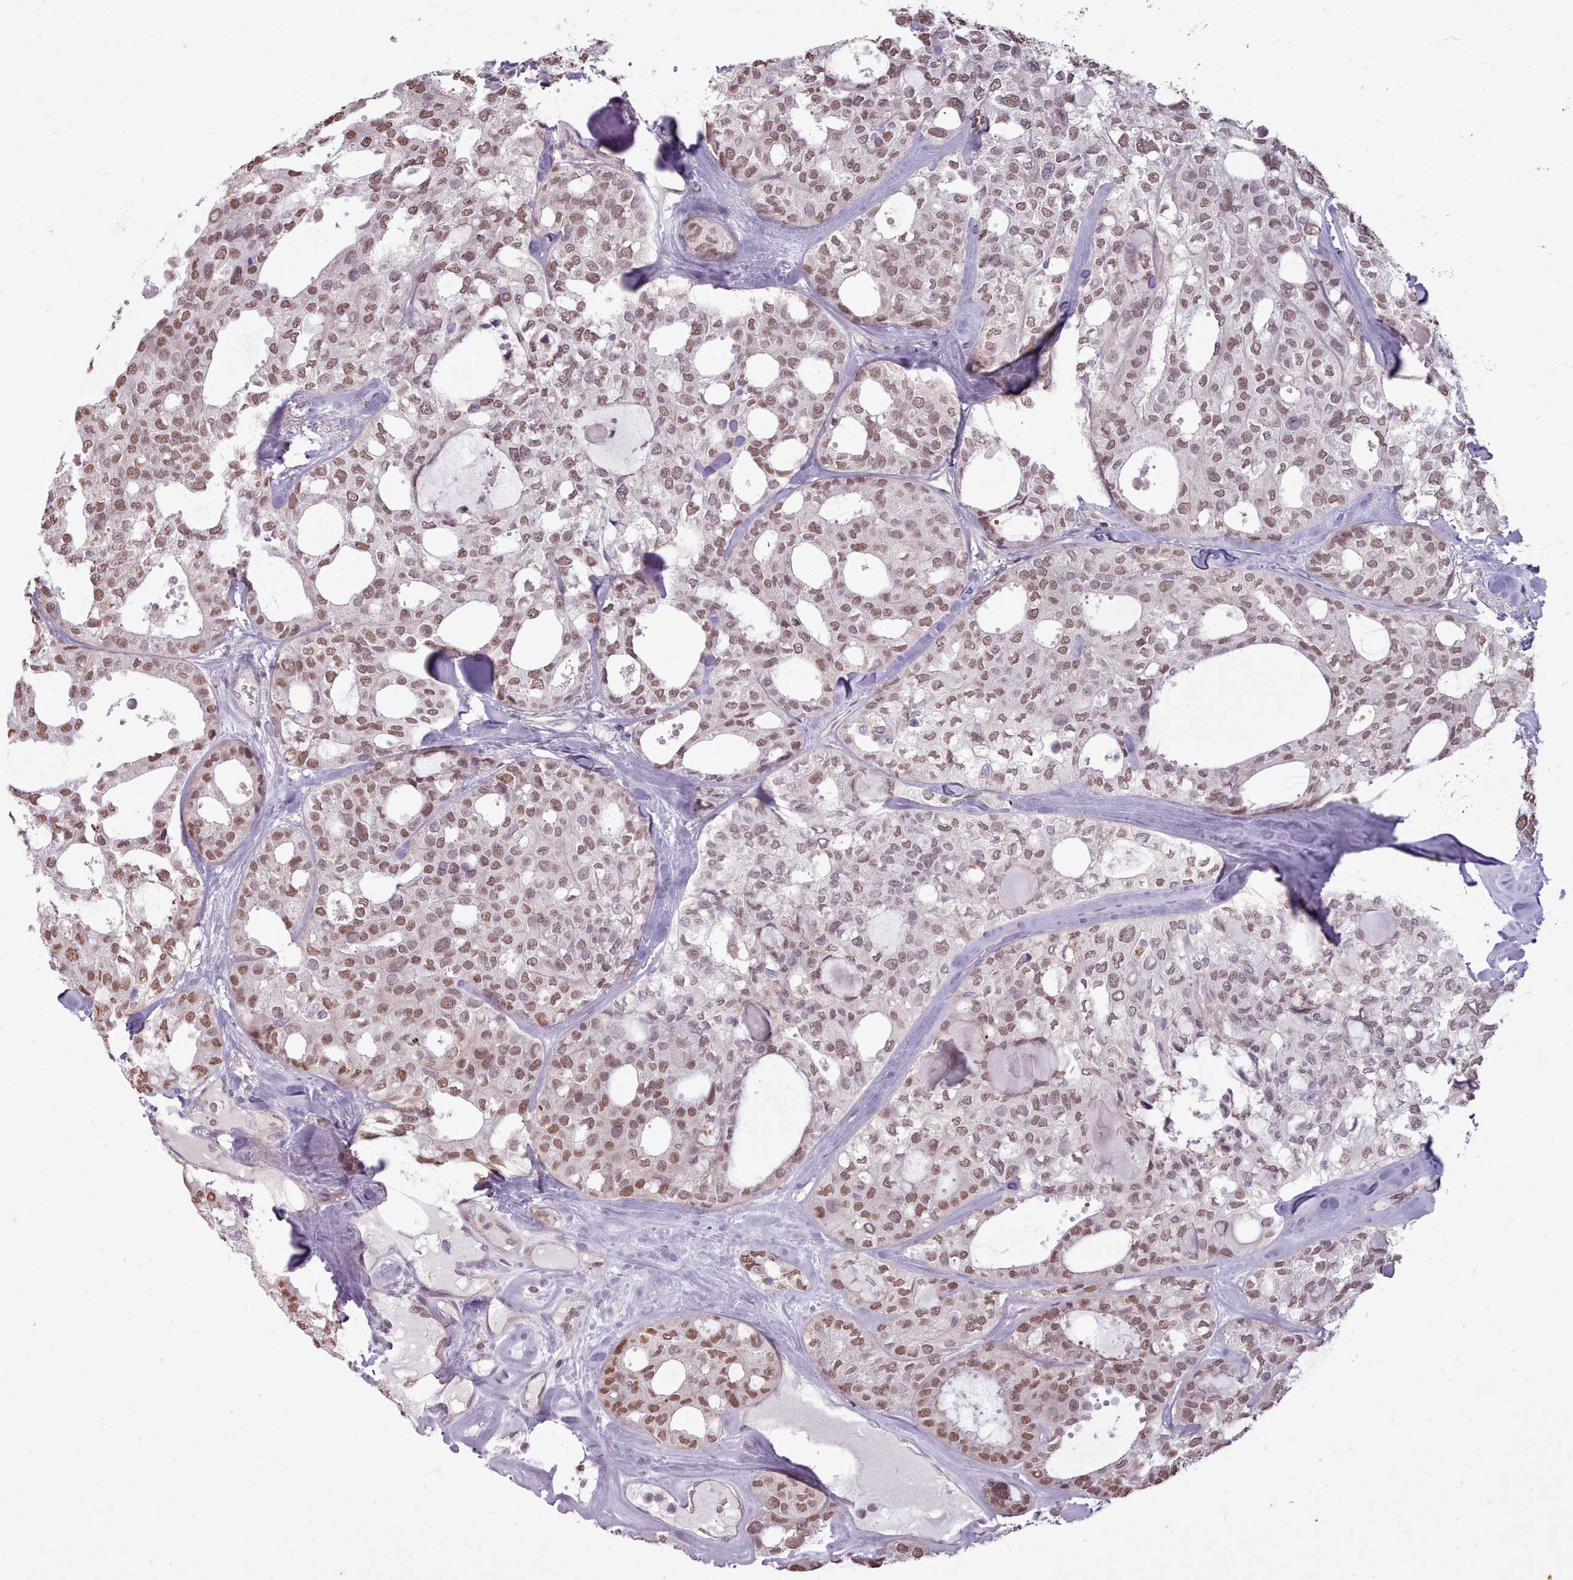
{"staining": {"intensity": "moderate", "quantity": ">75%", "location": "nuclear"}, "tissue": "thyroid cancer", "cell_type": "Tumor cells", "image_type": "cancer", "snomed": [{"axis": "morphology", "description": "Follicular adenoma carcinoma, NOS"}, {"axis": "topography", "description": "Thyroid gland"}], "caption": "Thyroid cancer tissue shows moderate nuclear positivity in about >75% of tumor cells Immunohistochemistry (ihc) stains the protein of interest in brown and the nuclei are stained blue.", "gene": "ZMYM4", "patient": {"sex": "male", "age": 75}}